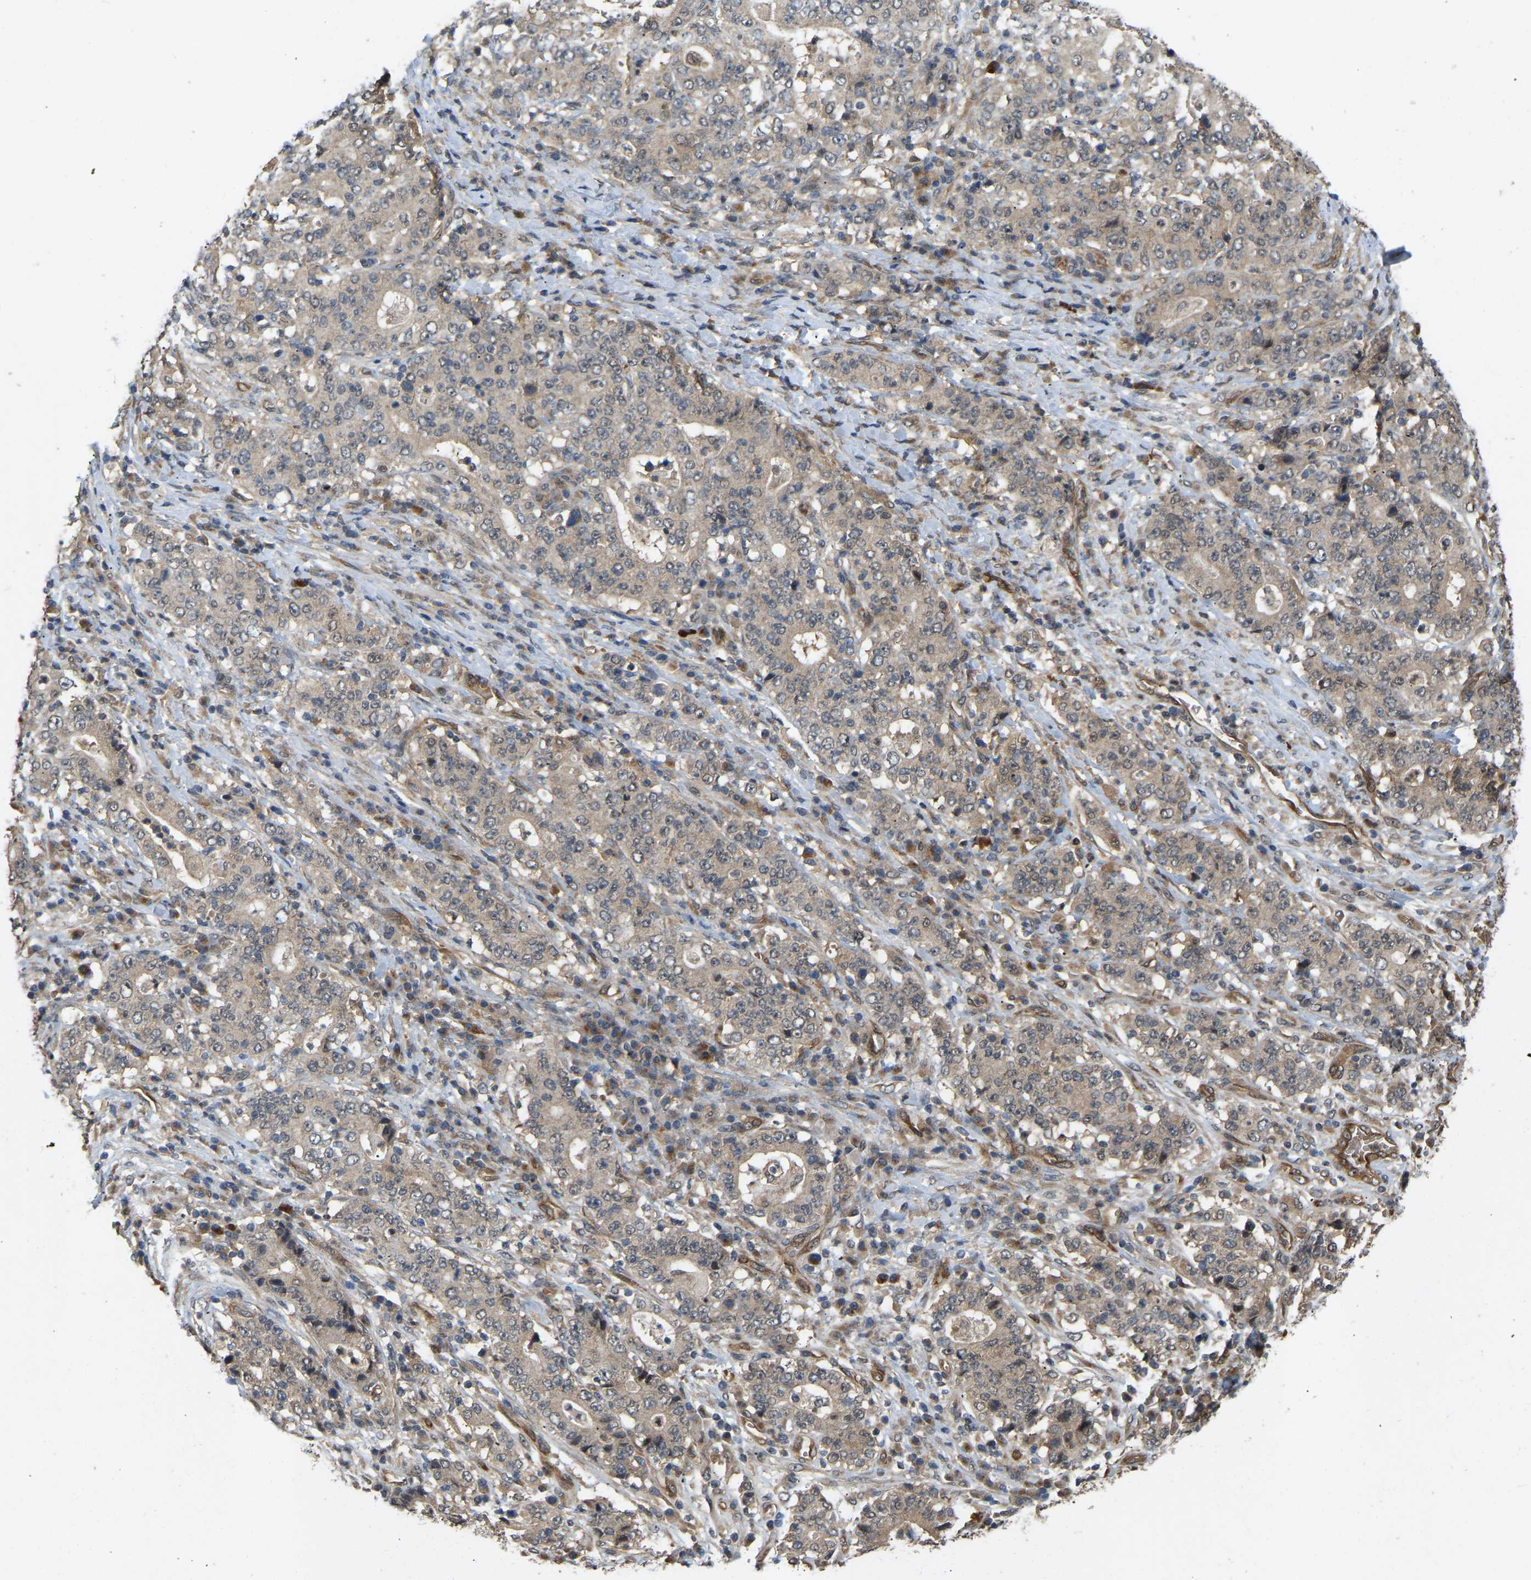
{"staining": {"intensity": "weak", "quantity": "<25%", "location": "cytoplasmic/membranous"}, "tissue": "stomach cancer", "cell_type": "Tumor cells", "image_type": "cancer", "snomed": [{"axis": "morphology", "description": "Normal tissue, NOS"}, {"axis": "morphology", "description": "Adenocarcinoma, NOS"}, {"axis": "topography", "description": "Stomach, upper"}, {"axis": "topography", "description": "Stomach"}], "caption": "Stomach cancer (adenocarcinoma) was stained to show a protein in brown. There is no significant expression in tumor cells. (Brightfield microscopy of DAB (3,3'-diaminobenzidine) IHC at high magnification).", "gene": "LIMK2", "patient": {"sex": "male", "age": 59}}